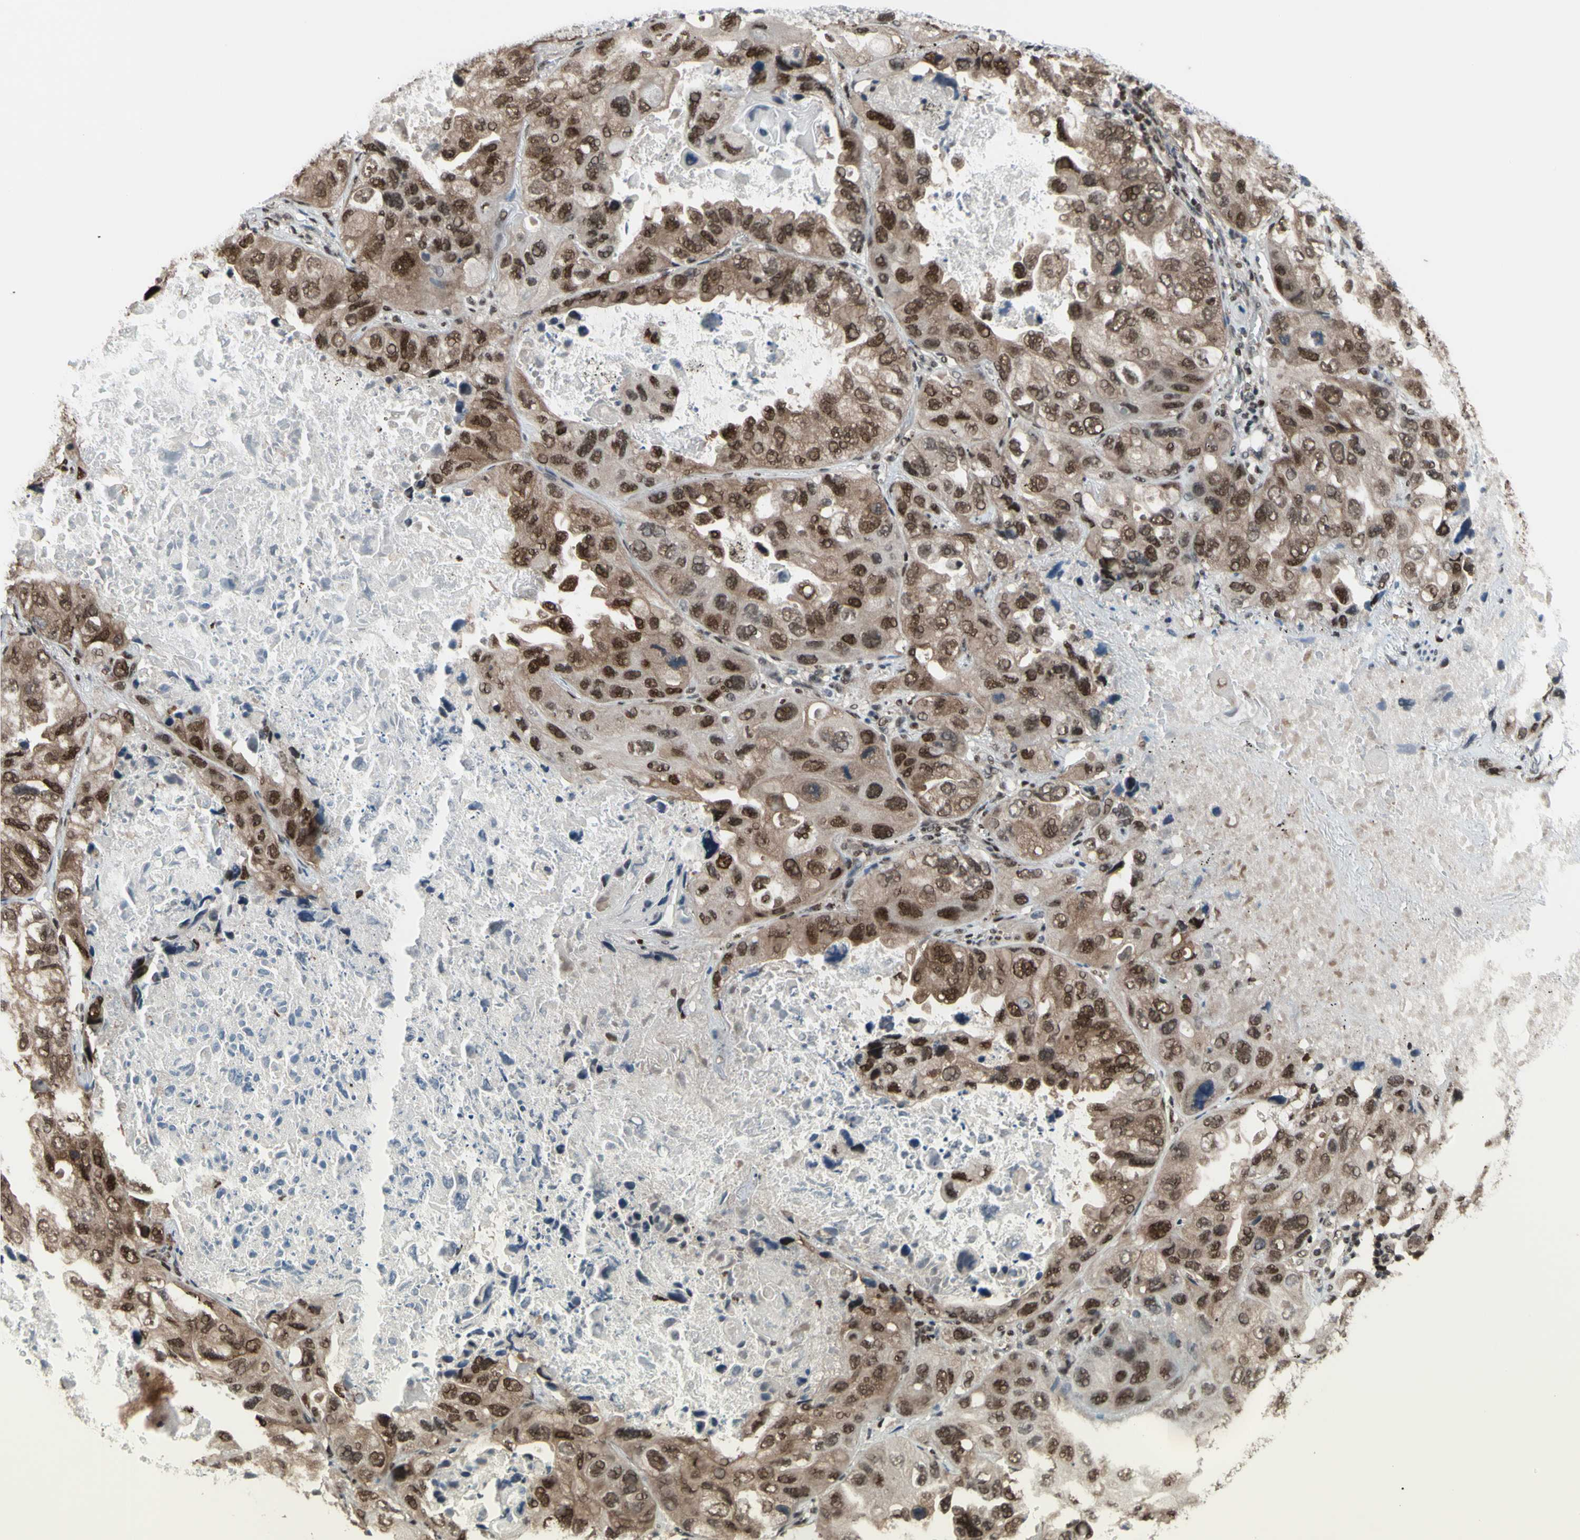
{"staining": {"intensity": "moderate", "quantity": ">75%", "location": "cytoplasmic/membranous,nuclear"}, "tissue": "lung cancer", "cell_type": "Tumor cells", "image_type": "cancer", "snomed": [{"axis": "morphology", "description": "Squamous cell carcinoma, NOS"}, {"axis": "topography", "description": "Lung"}], "caption": "A high-resolution micrograph shows immunohistochemistry staining of lung cancer, which displays moderate cytoplasmic/membranous and nuclear expression in about >75% of tumor cells.", "gene": "FKBP5", "patient": {"sex": "female", "age": 73}}